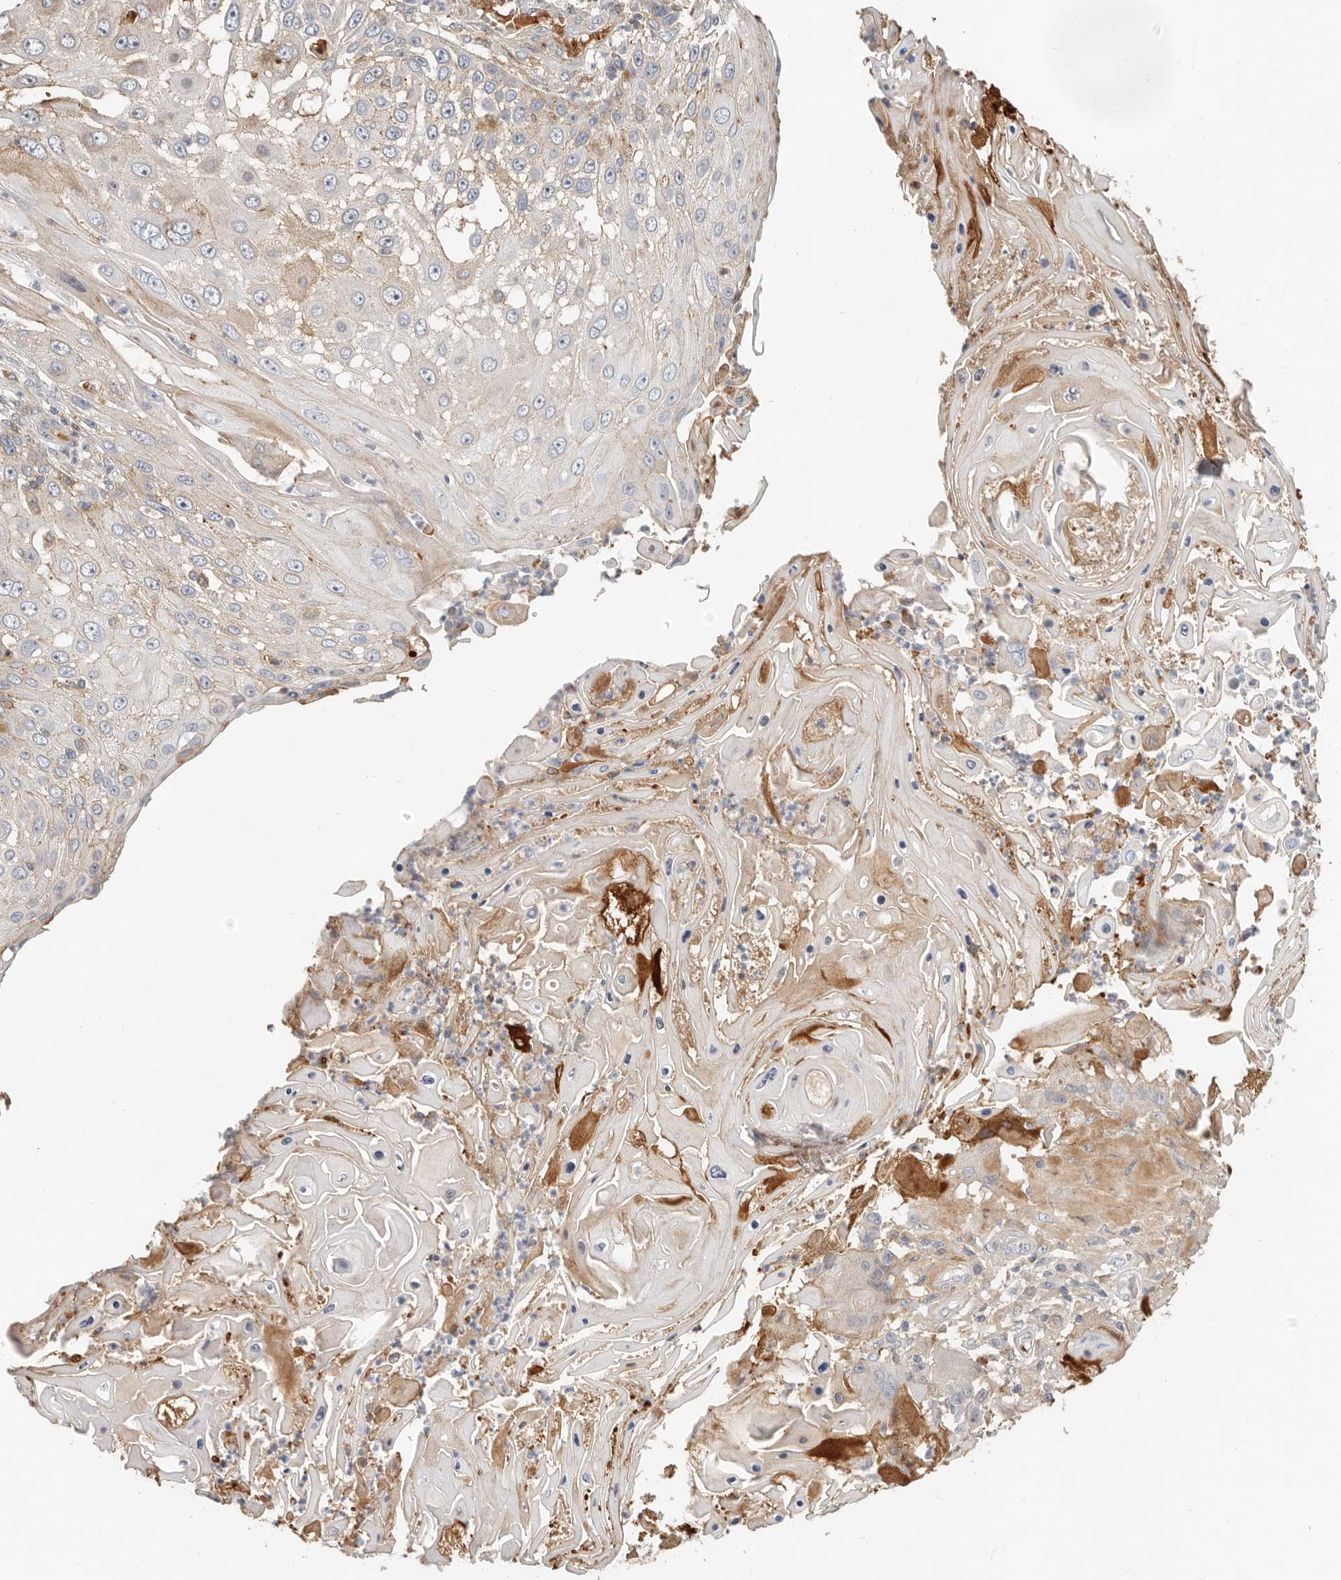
{"staining": {"intensity": "weak", "quantity": "<25%", "location": "cytoplasmic/membranous"}, "tissue": "skin cancer", "cell_type": "Tumor cells", "image_type": "cancer", "snomed": [{"axis": "morphology", "description": "Squamous cell carcinoma, NOS"}, {"axis": "topography", "description": "Skin"}], "caption": "This is an immunohistochemistry (IHC) histopathology image of squamous cell carcinoma (skin). There is no expression in tumor cells.", "gene": "MTFR2", "patient": {"sex": "female", "age": 44}}